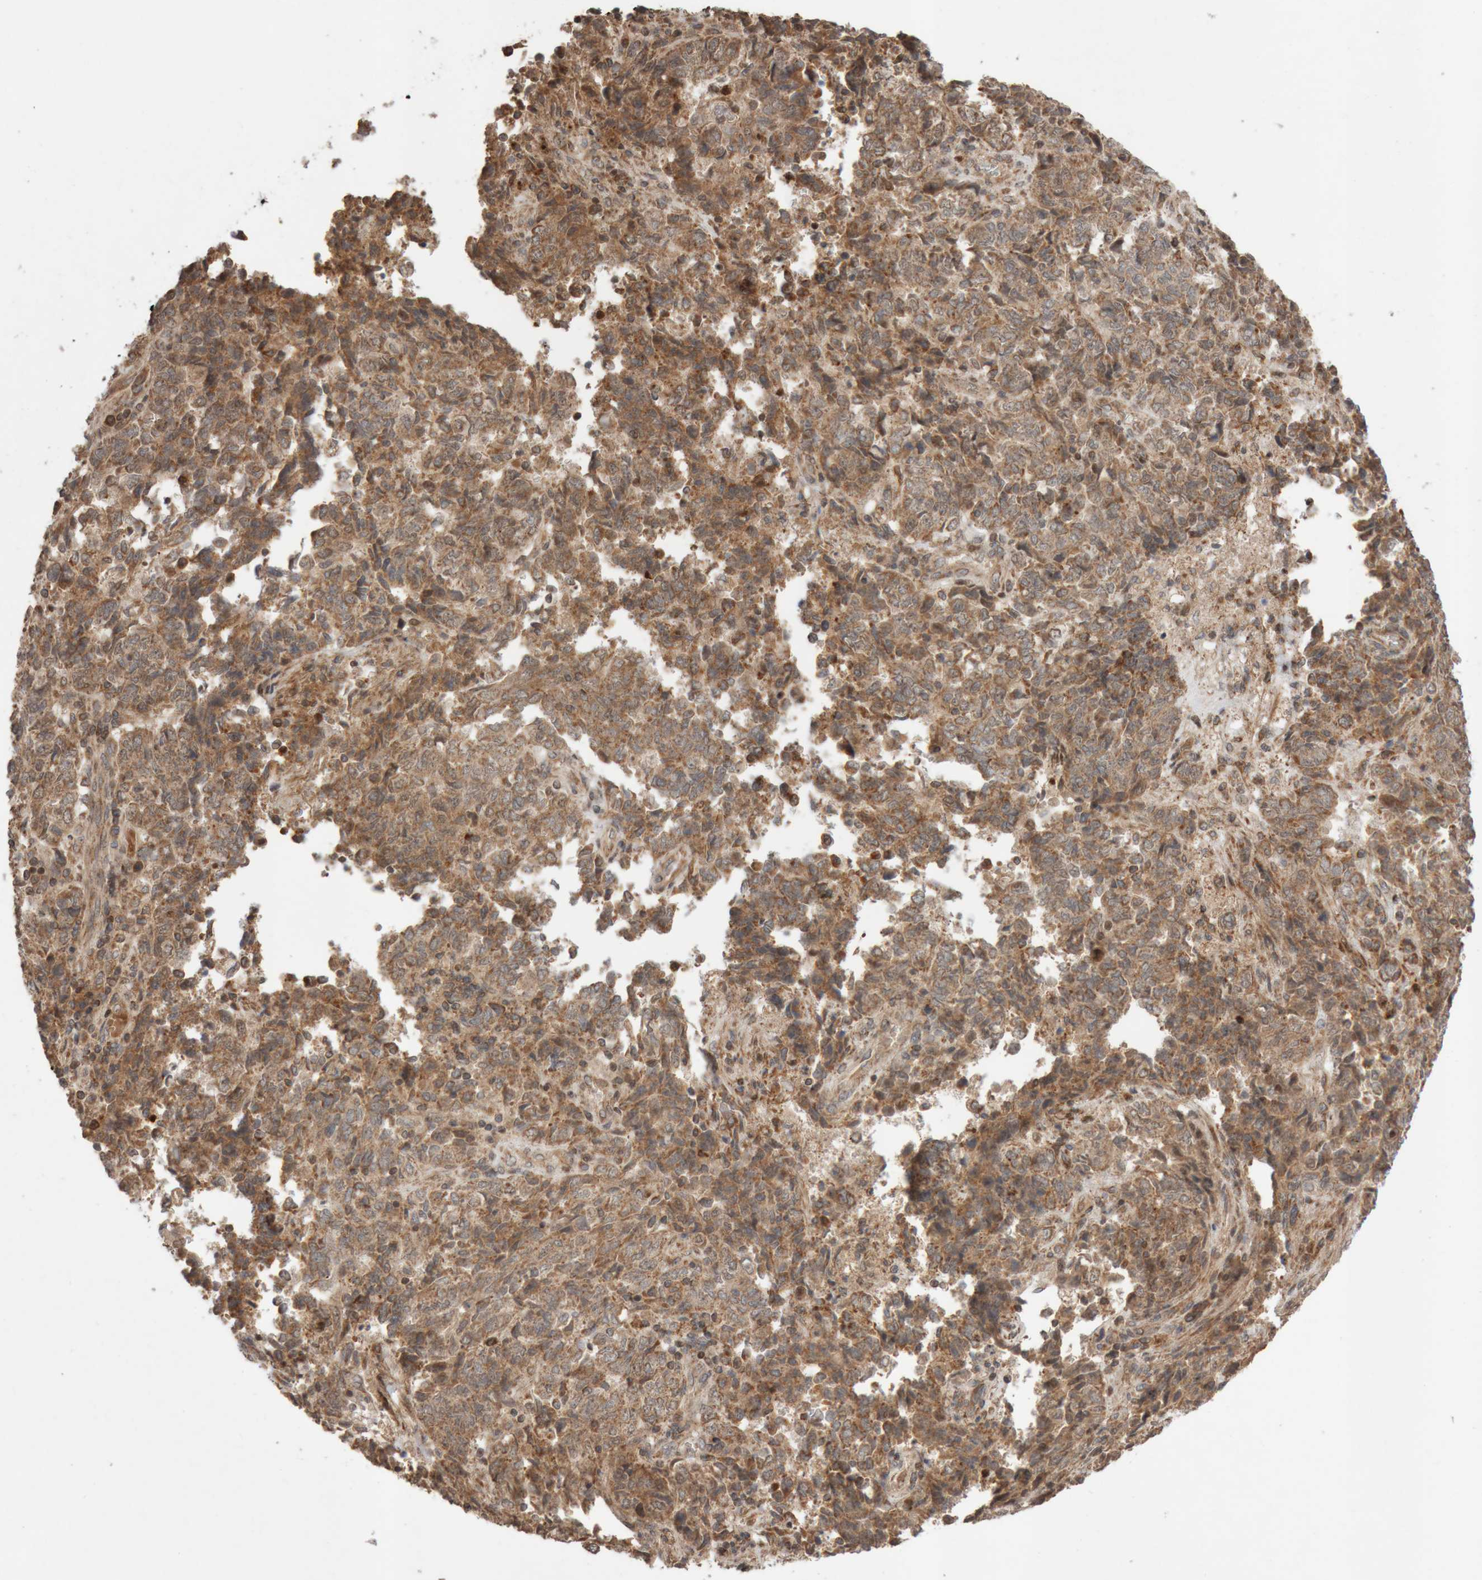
{"staining": {"intensity": "moderate", "quantity": ">75%", "location": "cytoplasmic/membranous"}, "tissue": "endometrial cancer", "cell_type": "Tumor cells", "image_type": "cancer", "snomed": [{"axis": "morphology", "description": "Adenocarcinoma, NOS"}, {"axis": "topography", "description": "Endometrium"}], "caption": "The histopathology image shows staining of adenocarcinoma (endometrial), revealing moderate cytoplasmic/membranous protein expression (brown color) within tumor cells.", "gene": "KIF21B", "patient": {"sex": "female", "age": 80}}